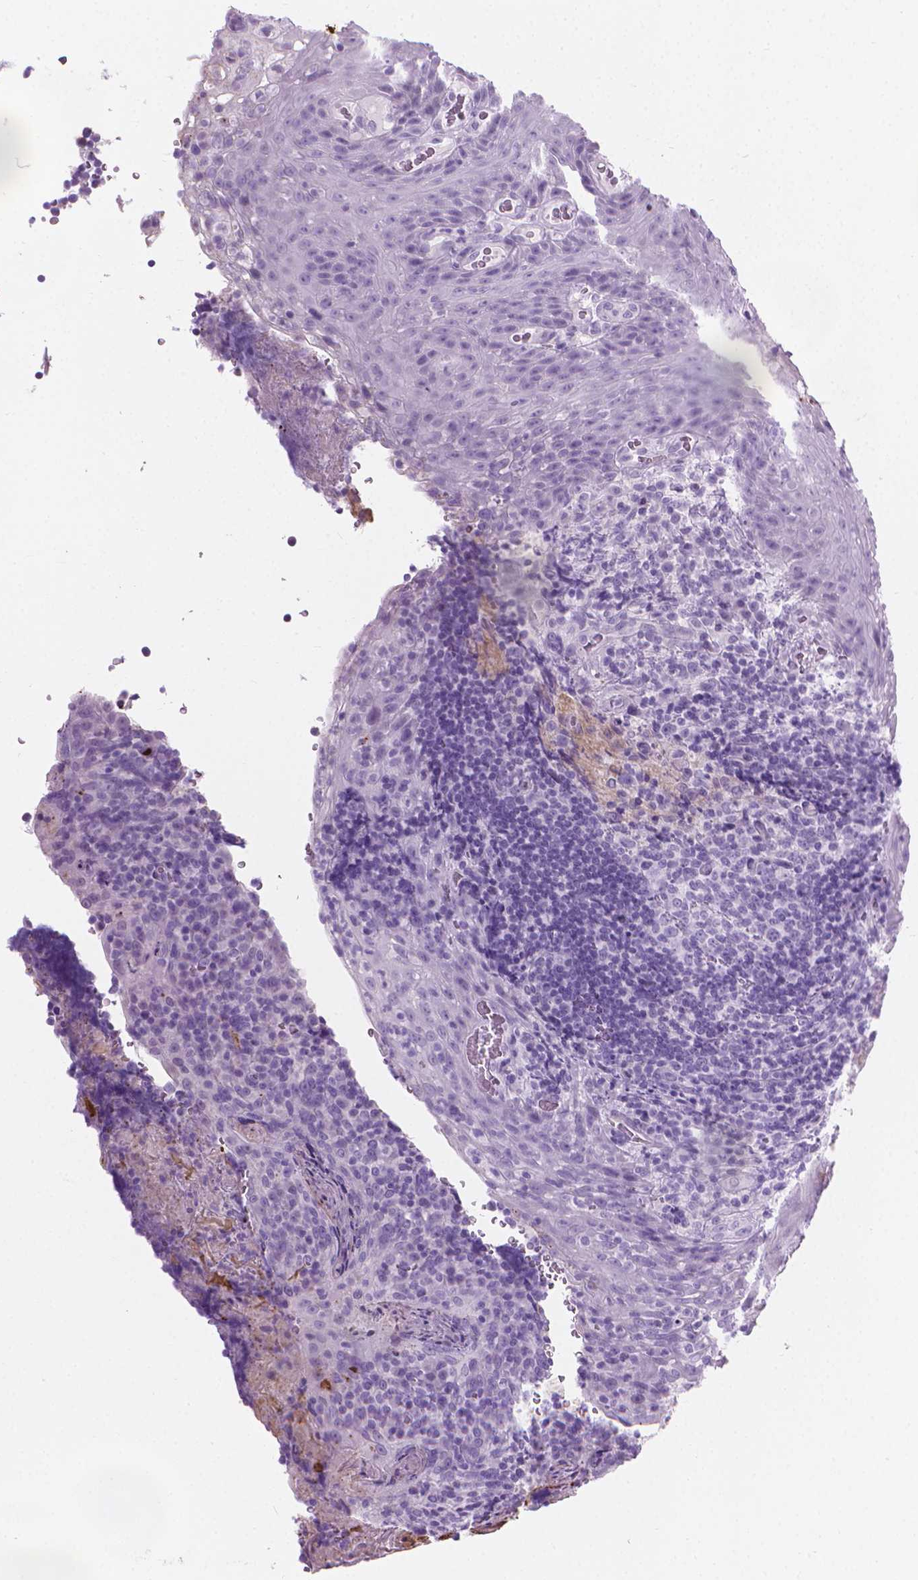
{"staining": {"intensity": "negative", "quantity": "none", "location": "none"}, "tissue": "tonsil", "cell_type": "Germinal center cells", "image_type": "normal", "snomed": [{"axis": "morphology", "description": "Normal tissue, NOS"}, {"axis": "topography", "description": "Tonsil"}], "caption": "Immunohistochemistry histopathology image of benign tonsil: human tonsil stained with DAB (3,3'-diaminobenzidine) exhibits no significant protein expression in germinal center cells.", "gene": "CFAP52", "patient": {"sex": "male", "age": 17}}